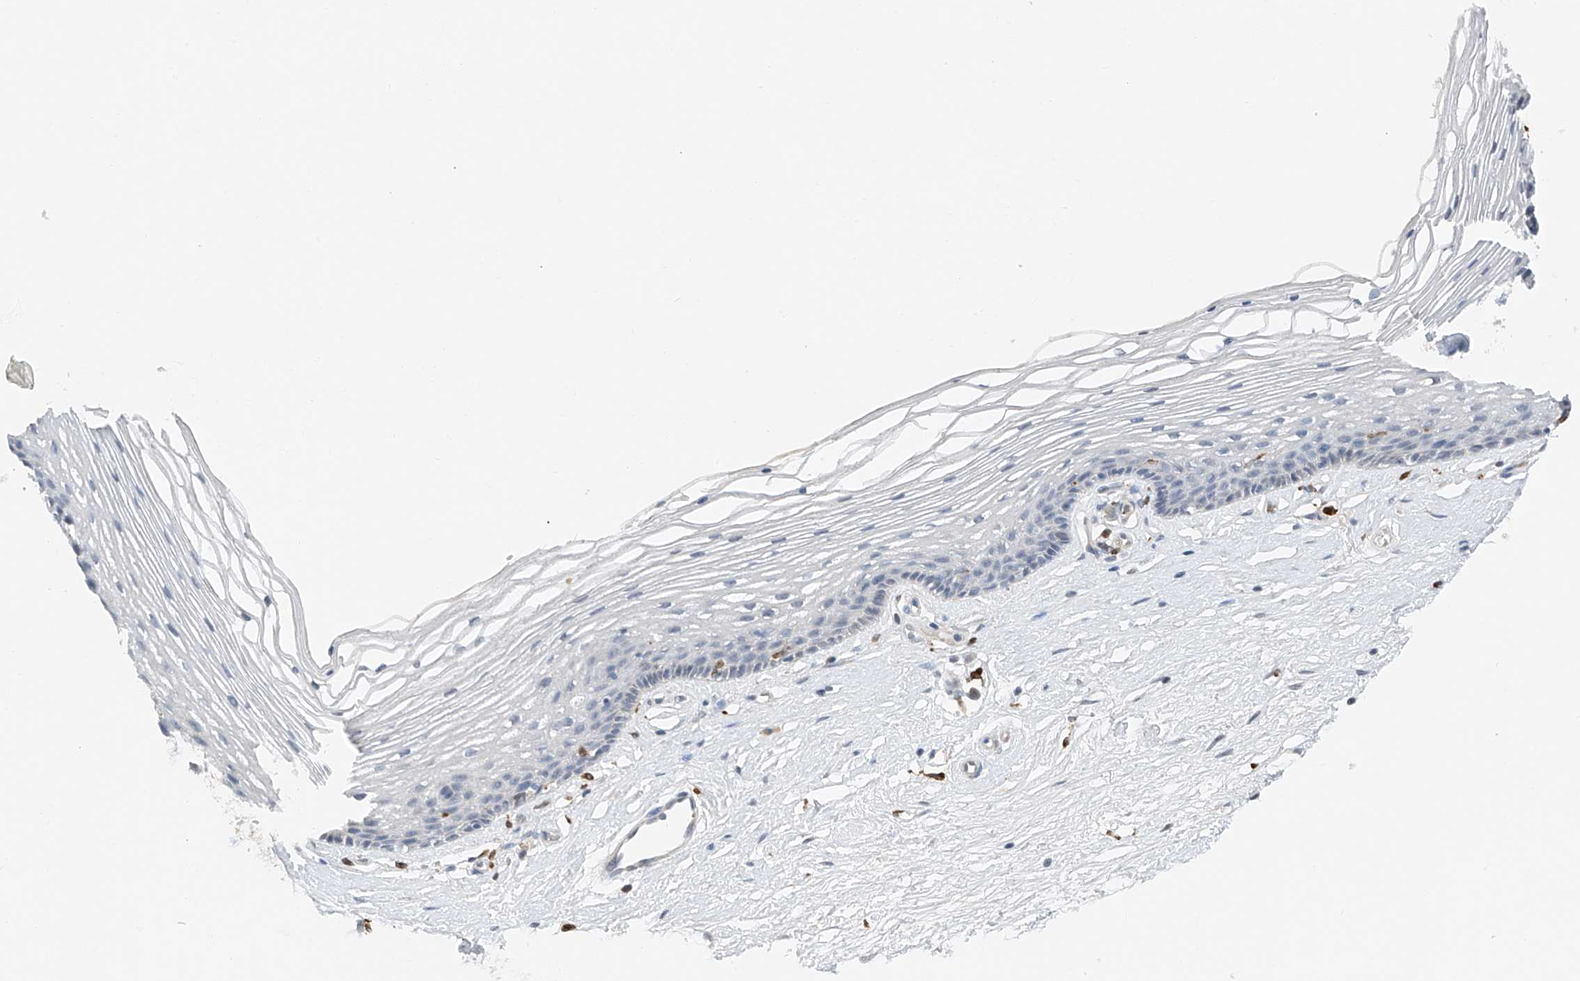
{"staining": {"intensity": "negative", "quantity": "none", "location": "none"}, "tissue": "vagina", "cell_type": "Squamous epithelial cells", "image_type": "normal", "snomed": [{"axis": "morphology", "description": "Normal tissue, NOS"}, {"axis": "topography", "description": "Vagina"}], "caption": "The micrograph reveals no staining of squamous epithelial cells in unremarkable vagina. The staining was performed using DAB (3,3'-diaminobenzidine) to visualize the protein expression in brown, while the nuclei were stained in blue with hematoxylin (Magnification: 20x).", "gene": "TBXAS1", "patient": {"sex": "female", "age": 46}}